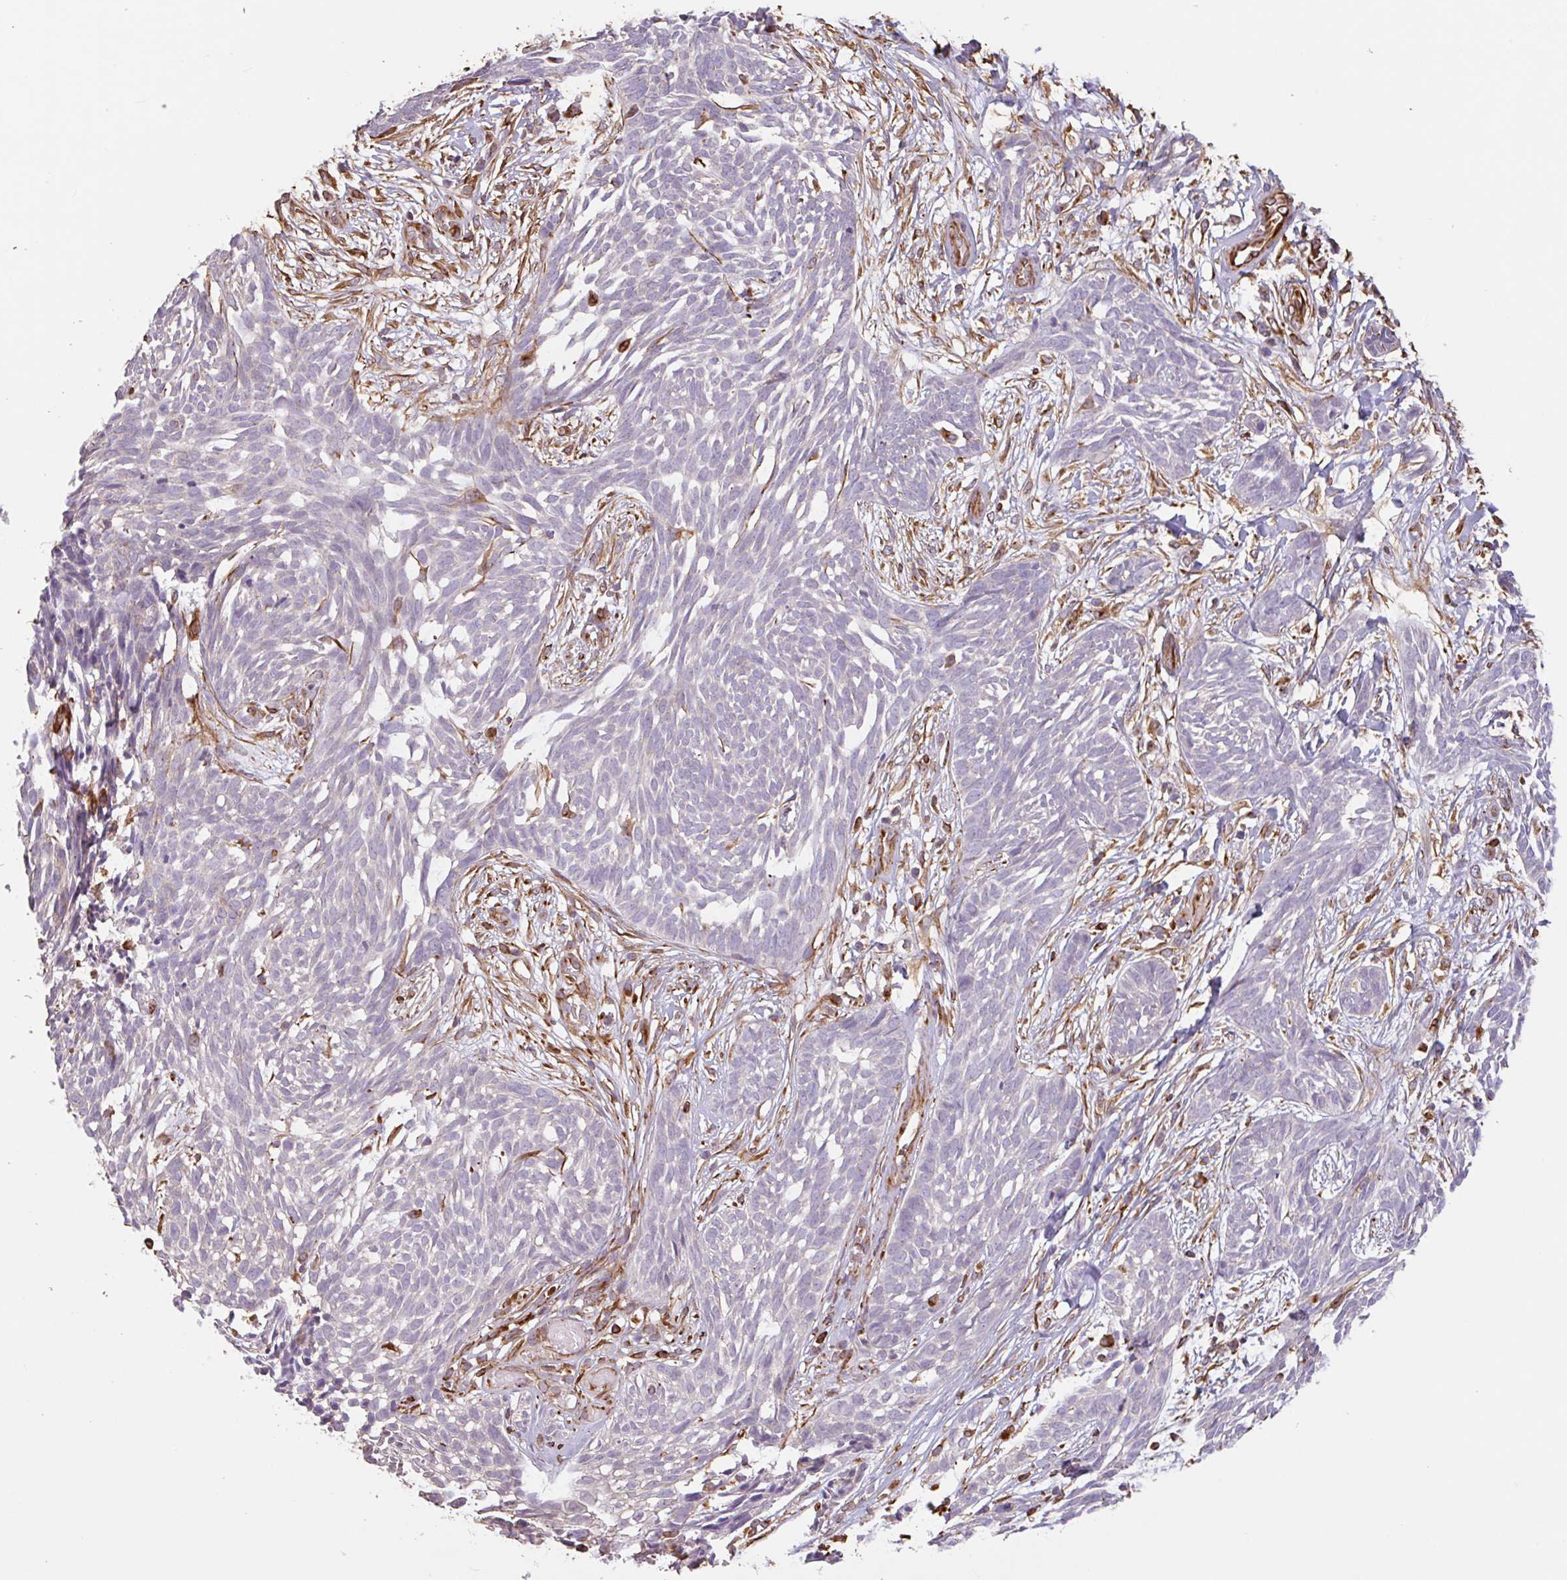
{"staining": {"intensity": "negative", "quantity": "none", "location": "none"}, "tissue": "skin cancer", "cell_type": "Tumor cells", "image_type": "cancer", "snomed": [{"axis": "morphology", "description": "Basal cell carcinoma"}, {"axis": "topography", "description": "Skin"}, {"axis": "topography", "description": "Skin, foot"}], "caption": "Skin cancer (basal cell carcinoma) was stained to show a protein in brown. There is no significant expression in tumor cells.", "gene": "ZNF790", "patient": {"sex": "female", "age": 86}}